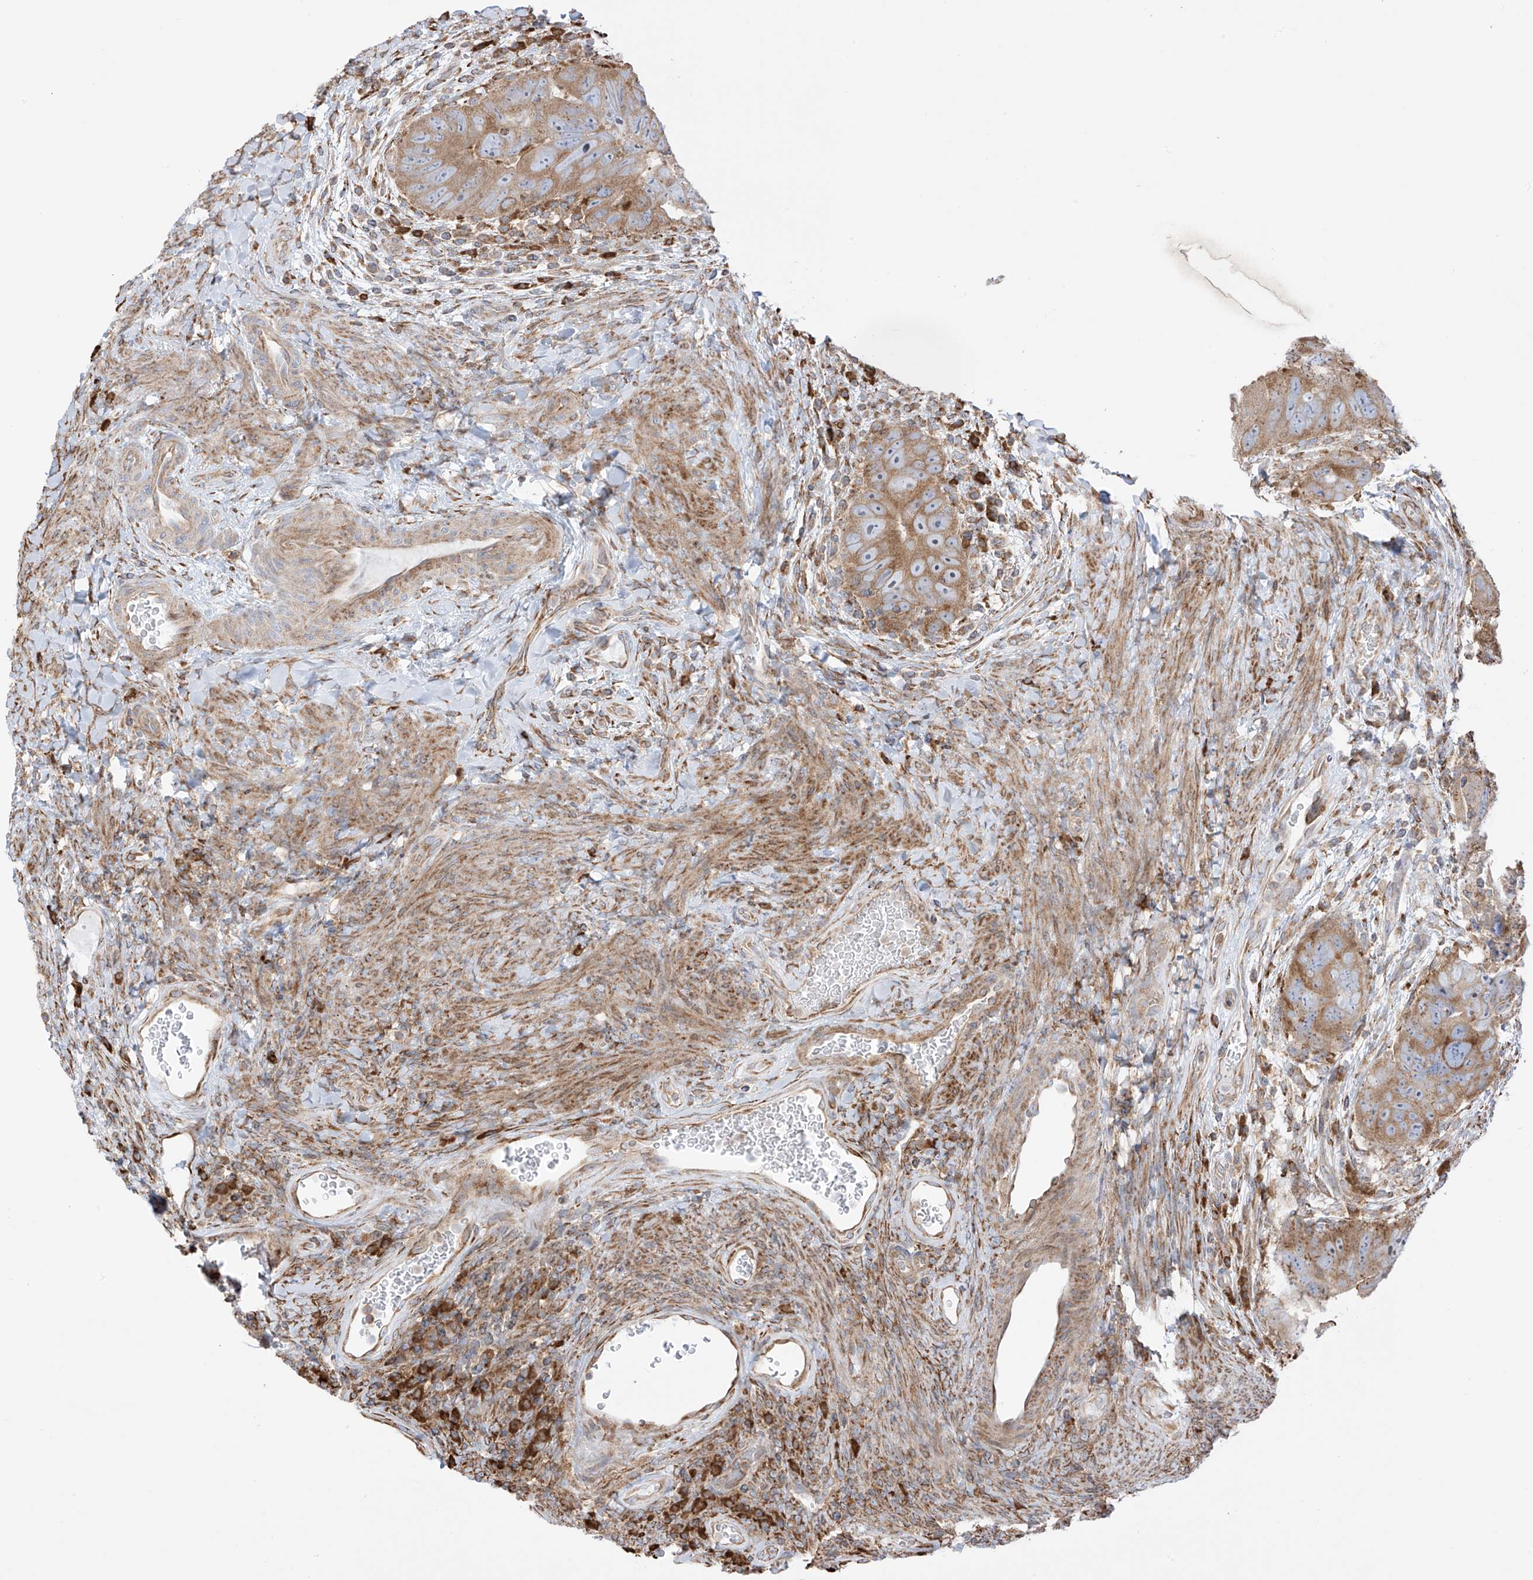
{"staining": {"intensity": "strong", "quantity": ">75%", "location": "cytoplasmic/membranous"}, "tissue": "colorectal cancer", "cell_type": "Tumor cells", "image_type": "cancer", "snomed": [{"axis": "morphology", "description": "Adenocarcinoma, NOS"}, {"axis": "topography", "description": "Rectum"}], "caption": "The image reveals staining of colorectal adenocarcinoma, revealing strong cytoplasmic/membranous protein staining (brown color) within tumor cells. (Brightfield microscopy of DAB IHC at high magnification).", "gene": "XKR3", "patient": {"sex": "male", "age": 59}}